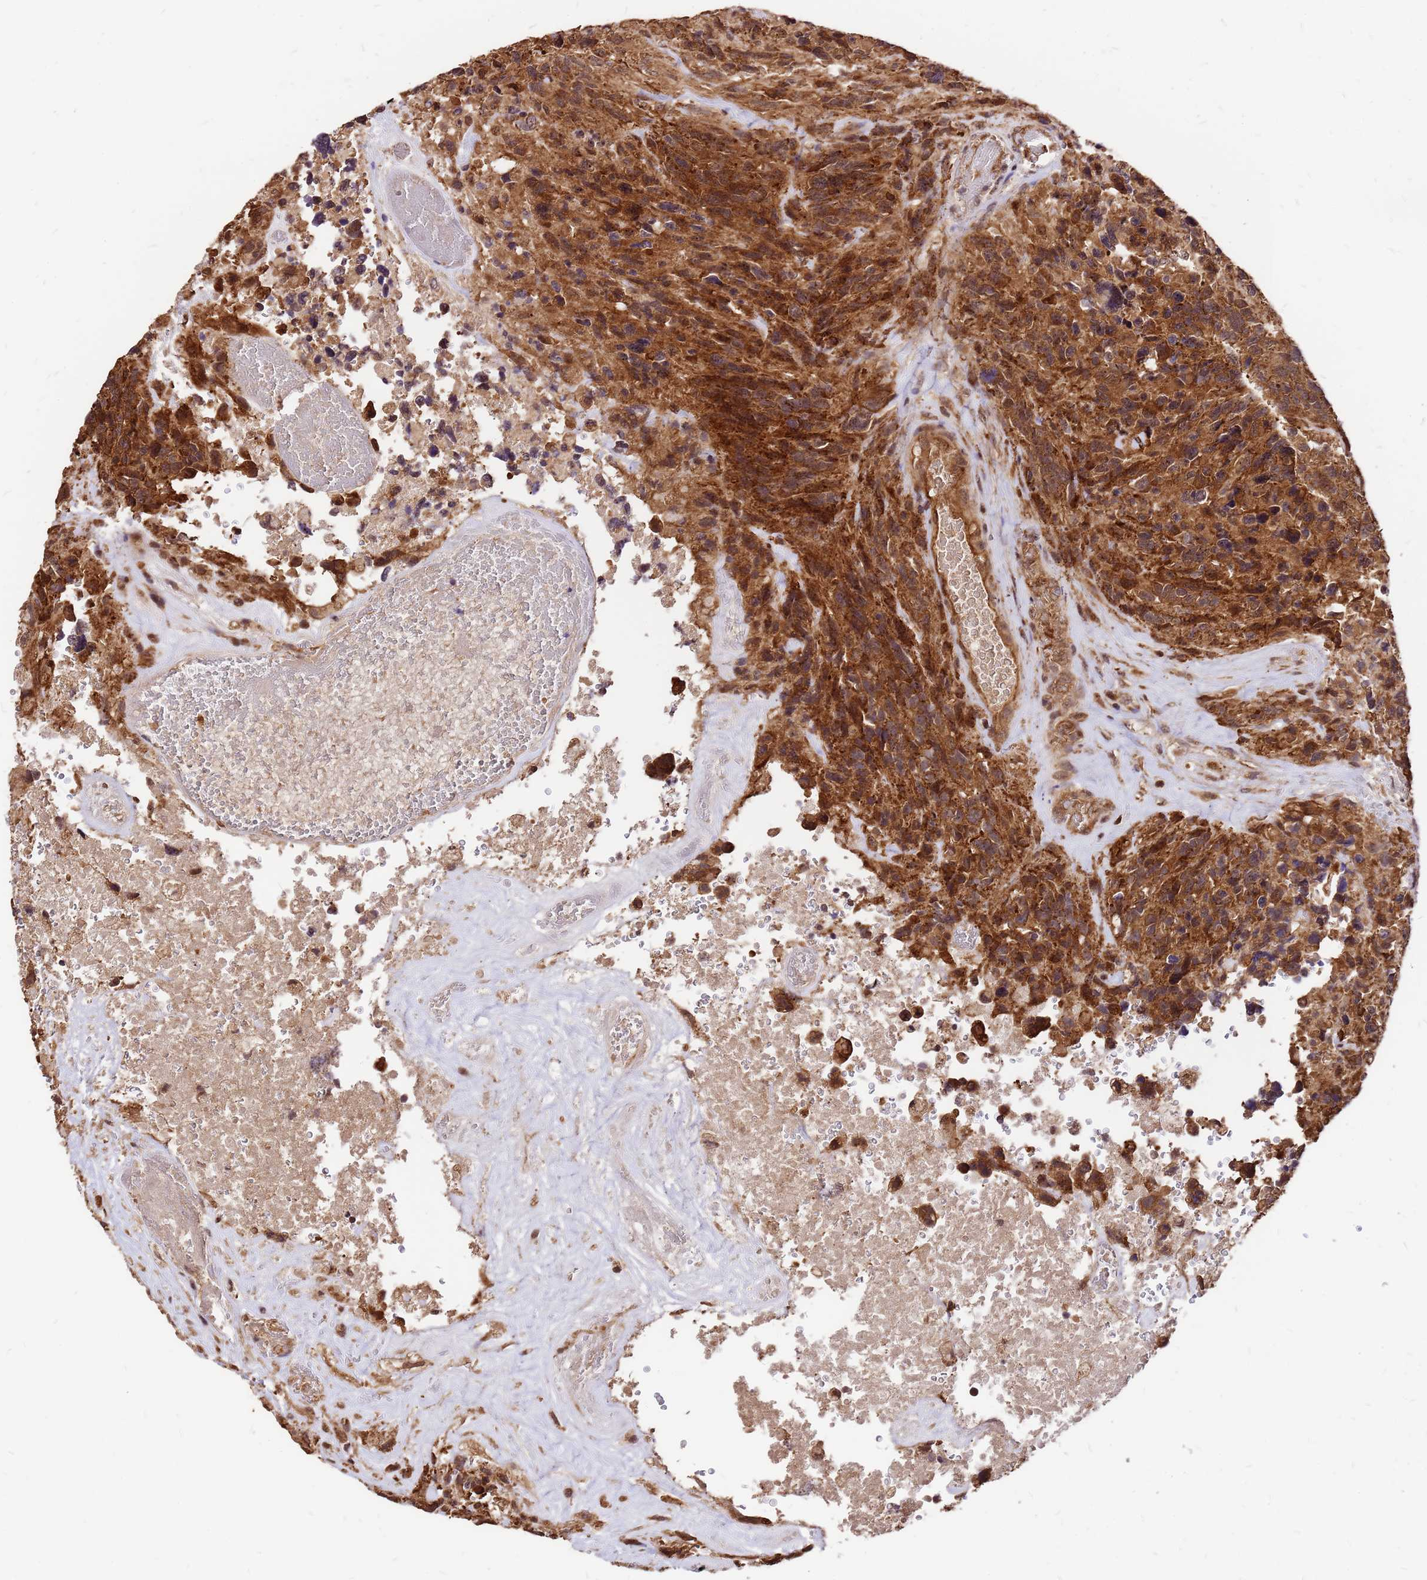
{"staining": {"intensity": "strong", "quantity": ">75%", "location": "cytoplasmic/membranous"}, "tissue": "glioma", "cell_type": "Tumor cells", "image_type": "cancer", "snomed": [{"axis": "morphology", "description": "Glioma, malignant, High grade"}, {"axis": "topography", "description": "Brain"}], "caption": "Protein staining by immunohistochemistry (IHC) reveals strong cytoplasmic/membranous expression in approximately >75% of tumor cells in malignant glioma (high-grade).", "gene": "GPATCH8", "patient": {"sex": "male", "age": 69}}